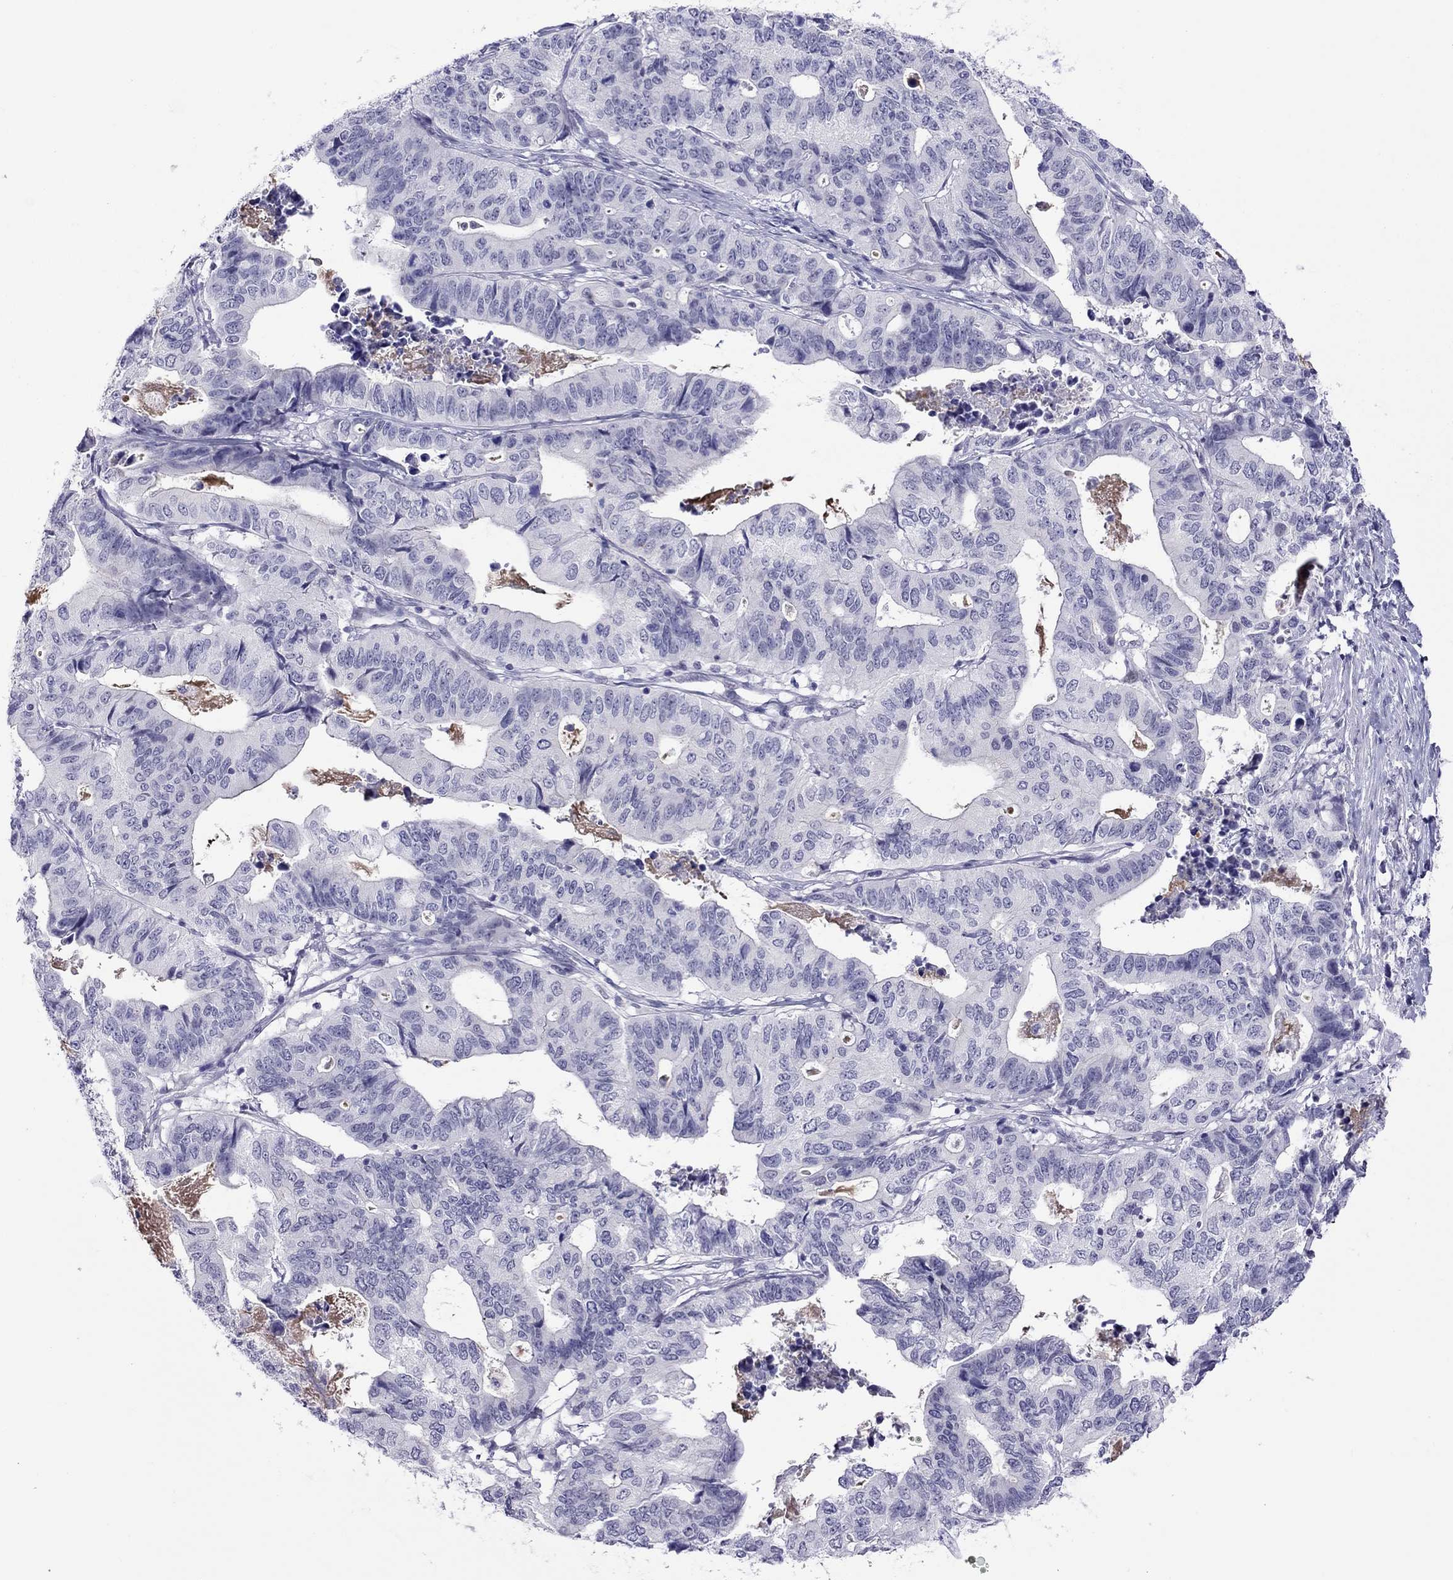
{"staining": {"intensity": "negative", "quantity": "none", "location": "none"}, "tissue": "stomach cancer", "cell_type": "Tumor cells", "image_type": "cancer", "snomed": [{"axis": "morphology", "description": "Adenocarcinoma, NOS"}, {"axis": "topography", "description": "Stomach, upper"}], "caption": "Adenocarcinoma (stomach) was stained to show a protein in brown. There is no significant positivity in tumor cells. Brightfield microscopy of immunohistochemistry stained with DAB (3,3'-diaminobenzidine) (brown) and hematoxylin (blue), captured at high magnification.", "gene": "CHRNB3", "patient": {"sex": "female", "age": 67}}